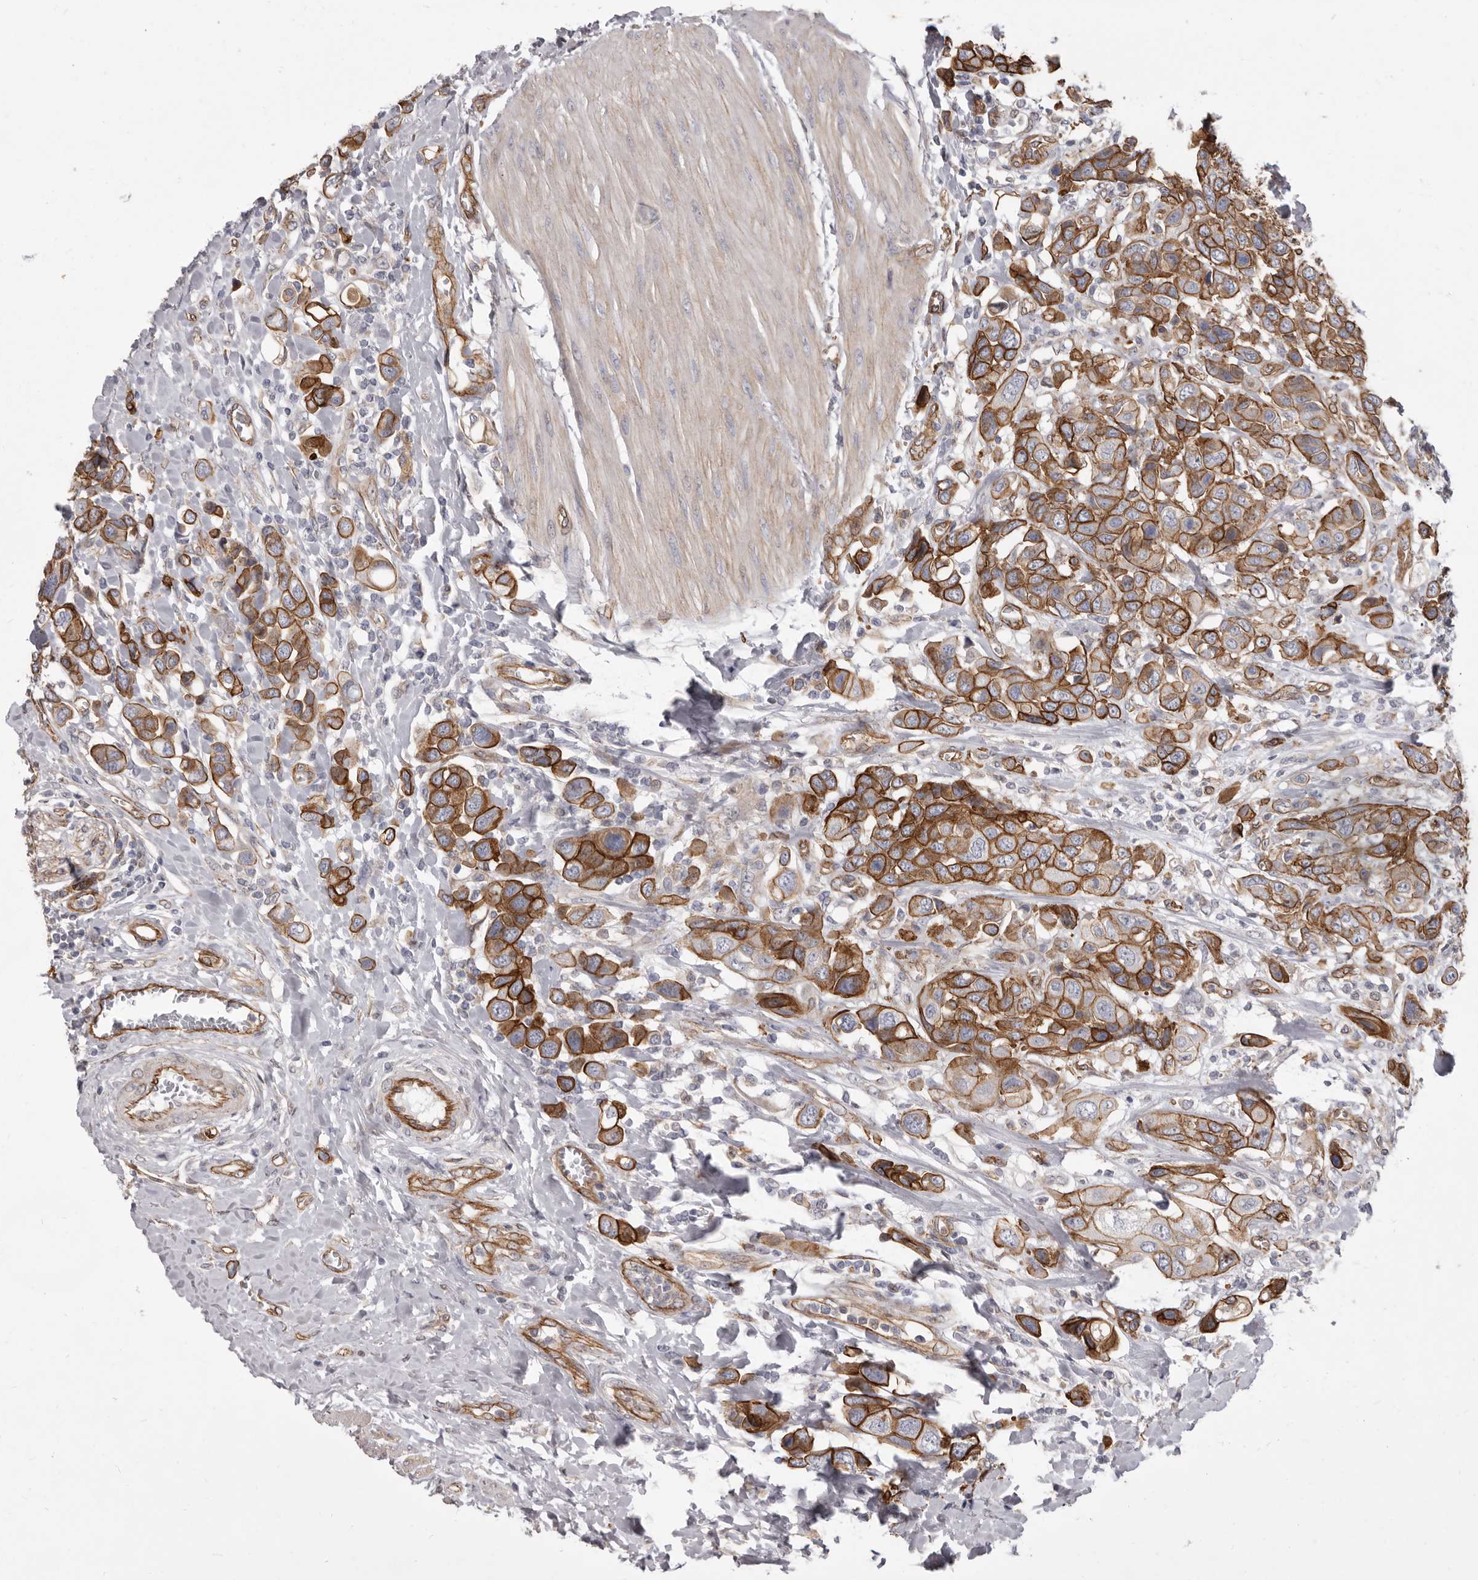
{"staining": {"intensity": "strong", "quantity": "25%-75%", "location": "cytoplasmic/membranous"}, "tissue": "urothelial cancer", "cell_type": "Tumor cells", "image_type": "cancer", "snomed": [{"axis": "morphology", "description": "Urothelial carcinoma, High grade"}, {"axis": "topography", "description": "Urinary bladder"}], "caption": "The micrograph exhibits immunohistochemical staining of urothelial cancer. There is strong cytoplasmic/membranous expression is identified in about 25%-75% of tumor cells.", "gene": "P2RX6", "patient": {"sex": "male", "age": 50}}